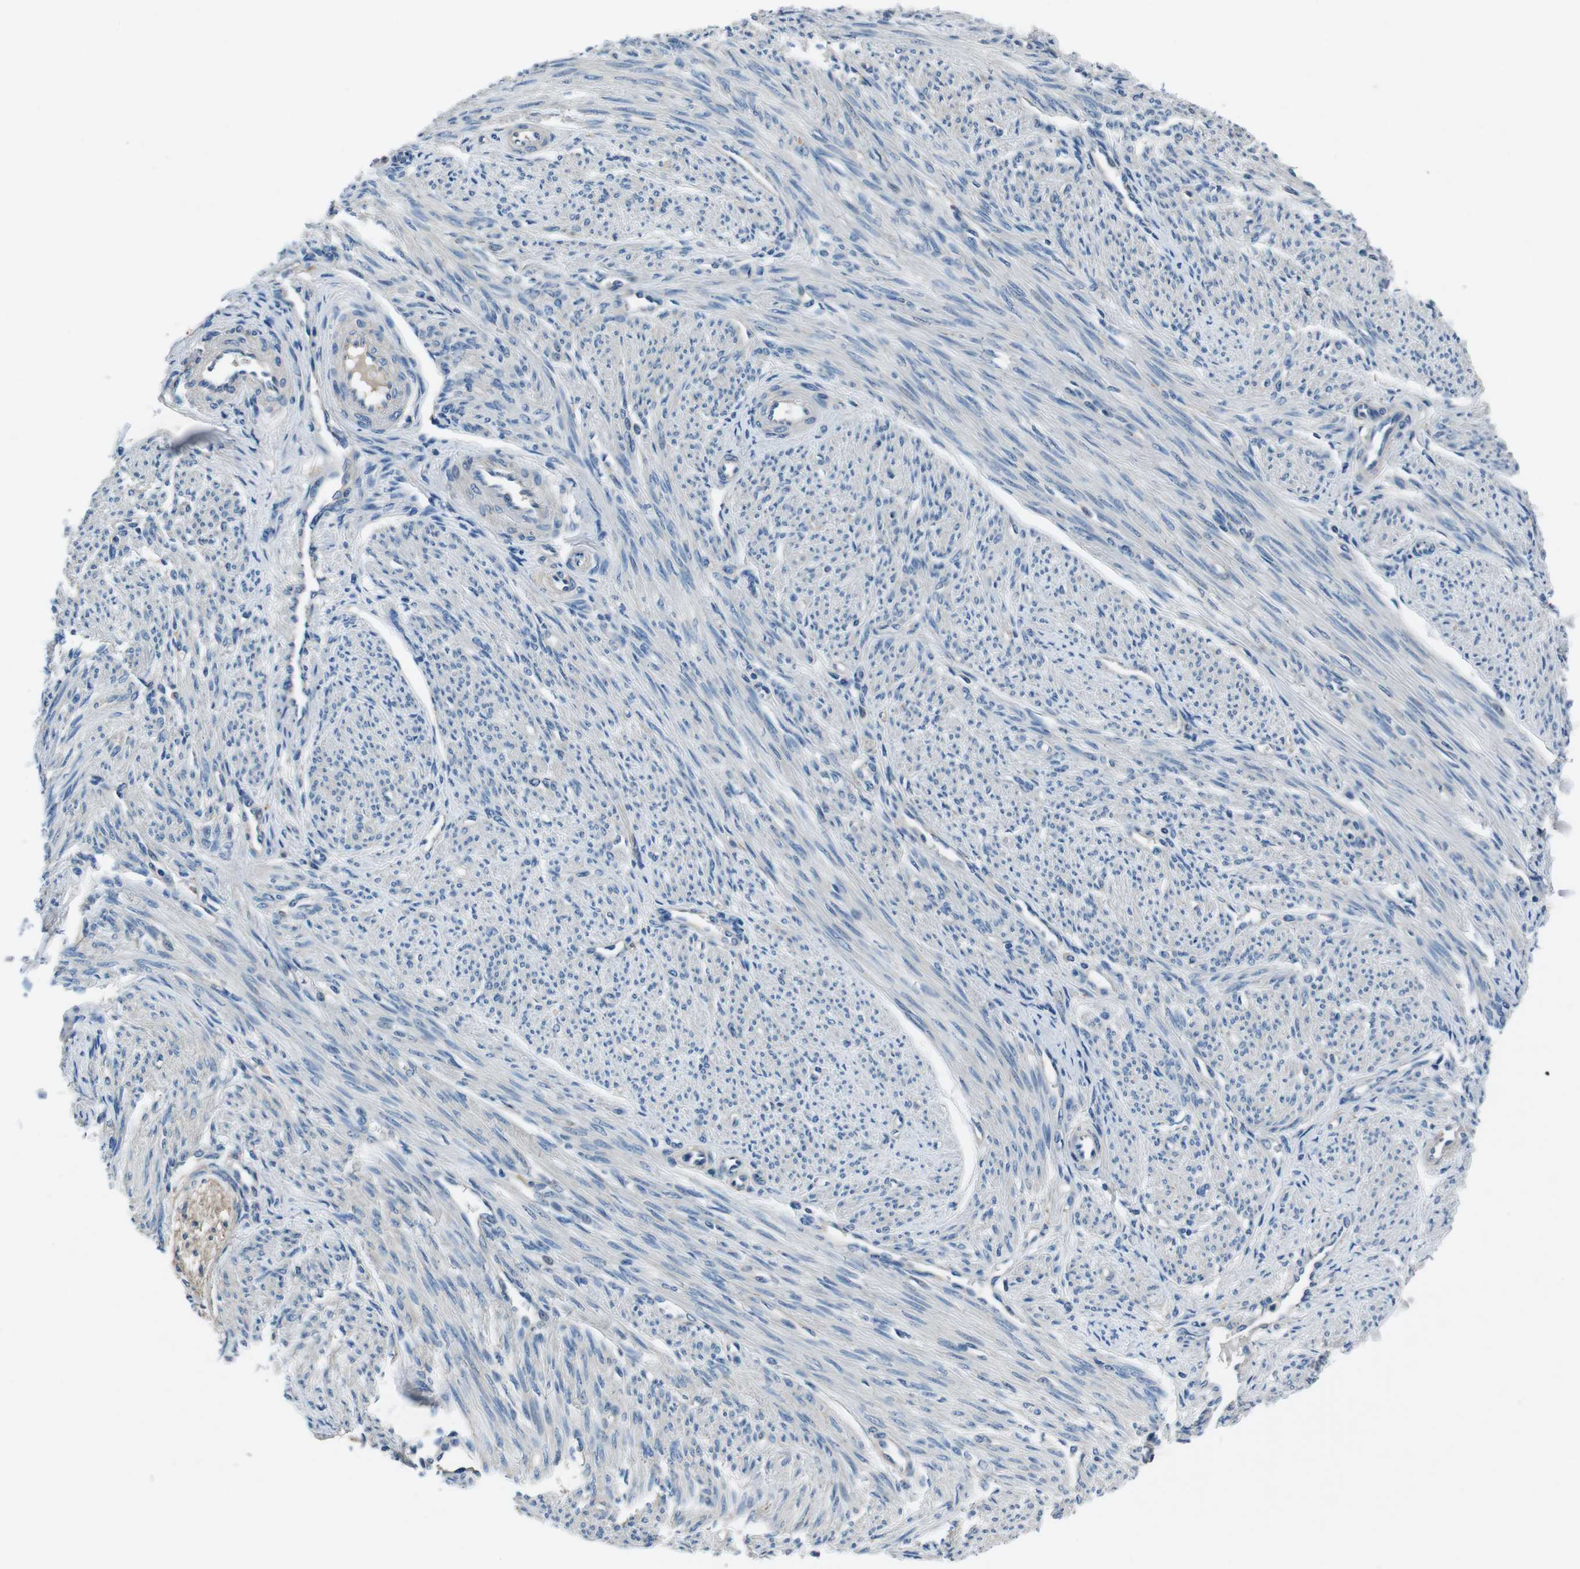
{"staining": {"intensity": "negative", "quantity": "none", "location": "none"}, "tissue": "smooth muscle", "cell_type": "Smooth muscle cells", "image_type": "normal", "snomed": [{"axis": "morphology", "description": "Normal tissue, NOS"}, {"axis": "topography", "description": "Smooth muscle"}], "caption": "Immunohistochemical staining of unremarkable smooth muscle shows no significant expression in smooth muscle cells. (DAB (3,3'-diaminobenzidine) immunohistochemistry (IHC) with hematoxylin counter stain).", "gene": "CASQ1", "patient": {"sex": "female", "age": 65}}